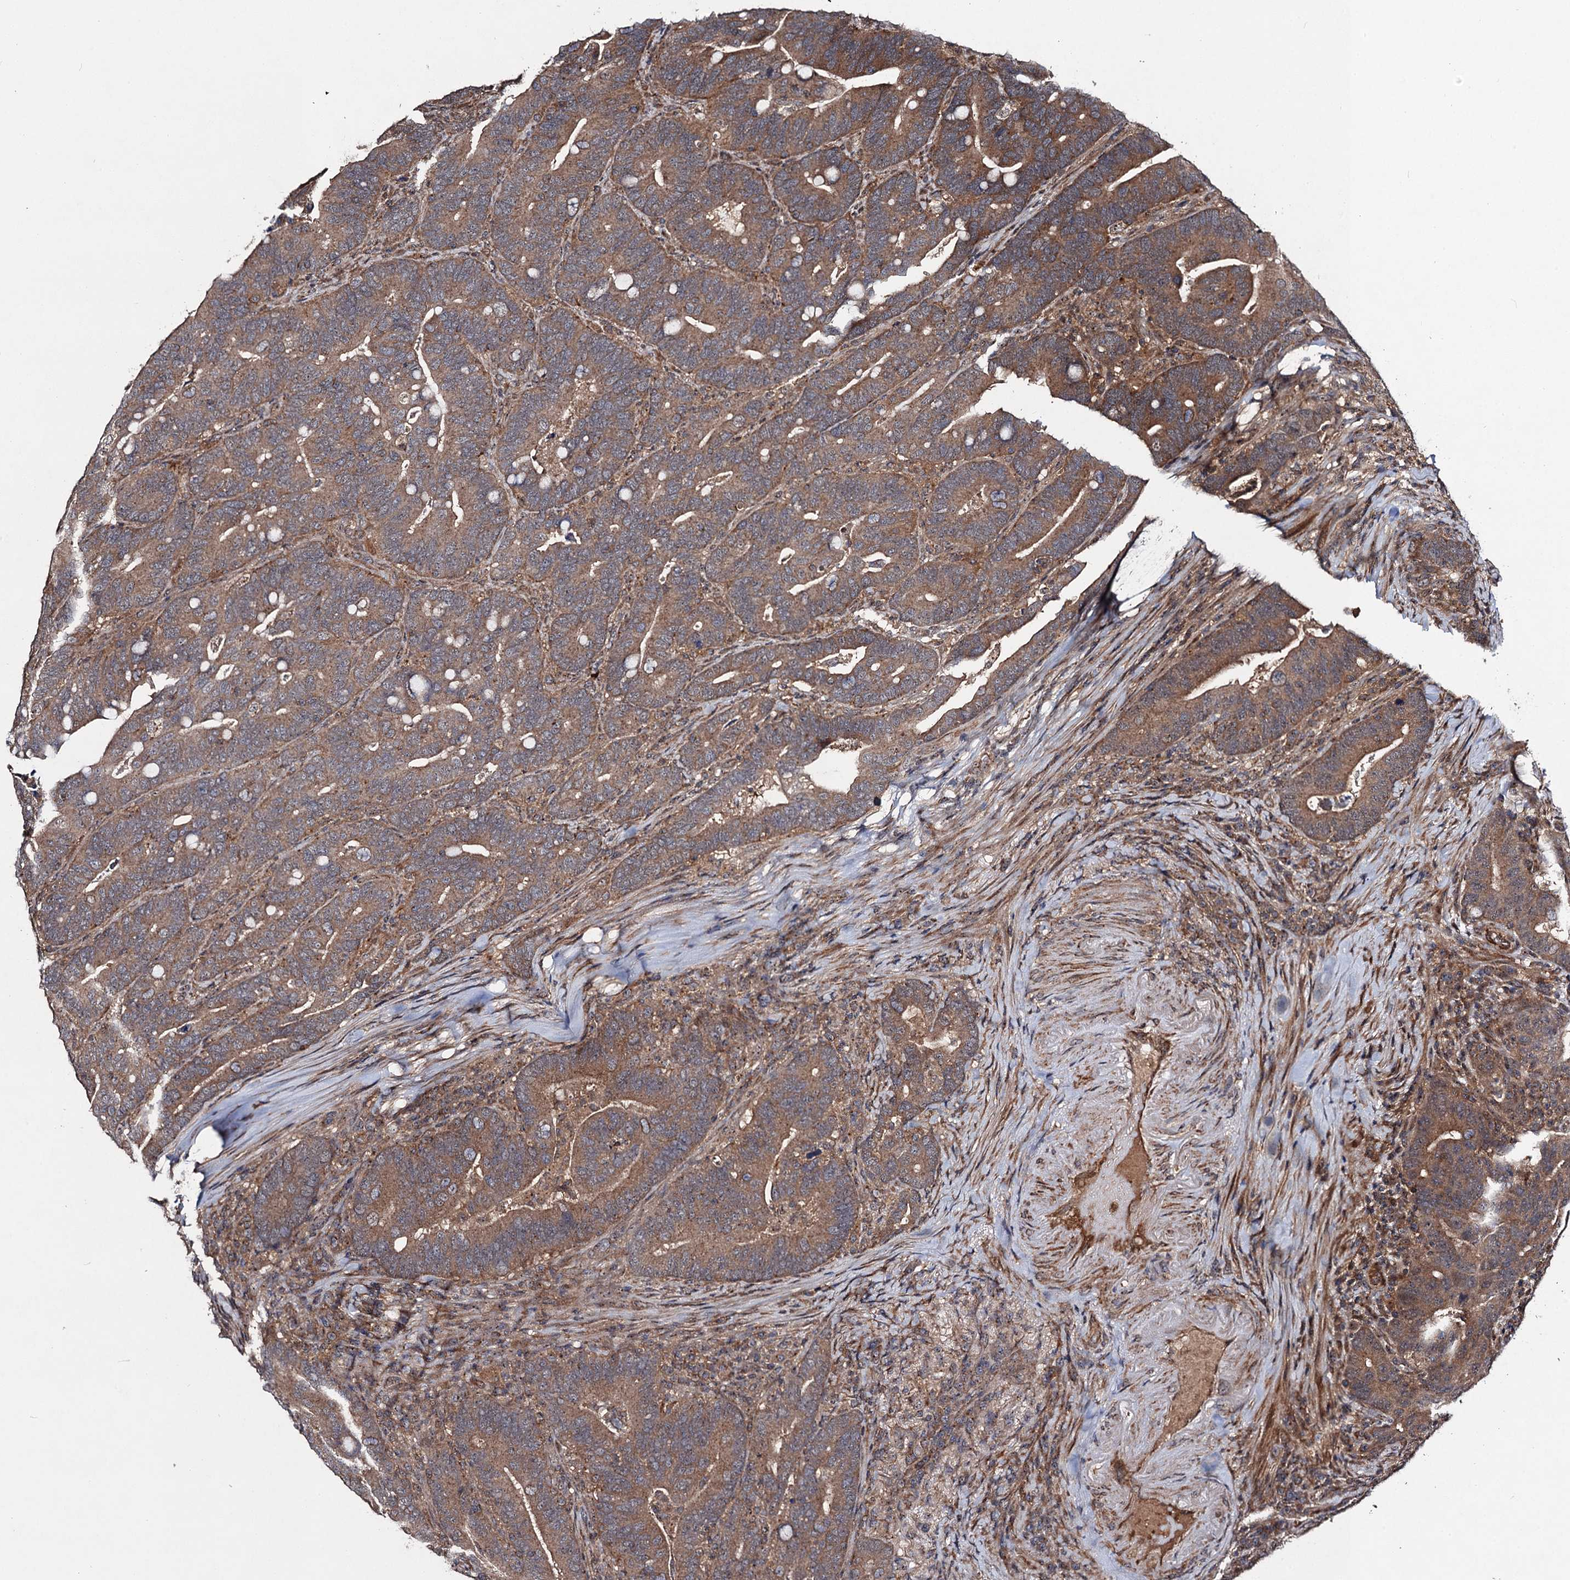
{"staining": {"intensity": "moderate", "quantity": ">75%", "location": "cytoplasmic/membranous"}, "tissue": "colorectal cancer", "cell_type": "Tumor cells", "image_type": "cancer", "snomed": [{"axis": "morphology", "description": "Adenocarcinoma, NOS"}, {"axis": "topography", "description": "Colon"}], "caption": "About >75% of tumor cells in human colorectal cancer (adenocarcinoma) demonstrate moderate cytoplasmic/membranous protein positivity as visualized by brown immunohistochemical staining.", "gene": "KXD1", "patient": {"sex": "female", "age": 66}}